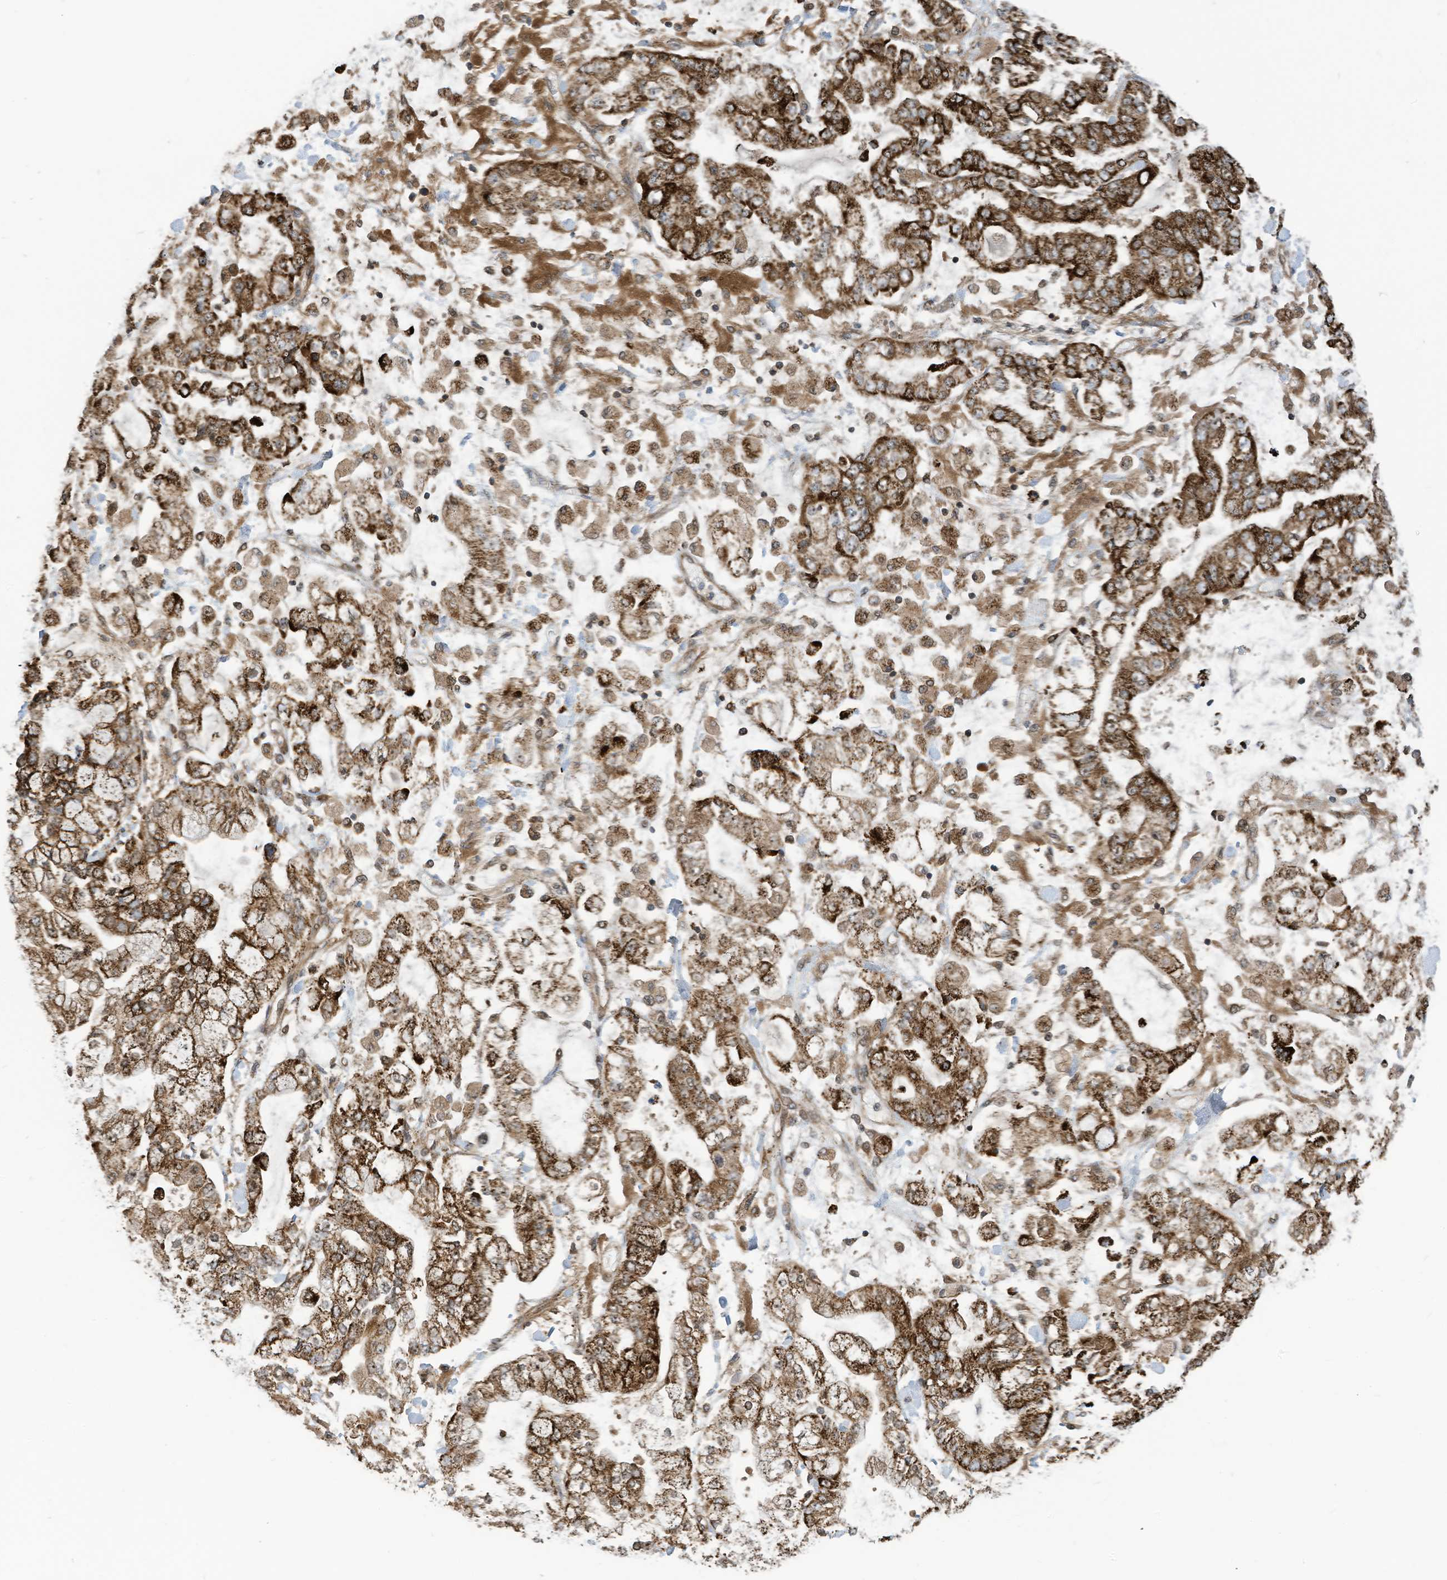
{"staining": {"intensity": "strong", "quantity": ">75%", "location": "cytoplasmic/membranous"}, "tissue": "stomach cancer", "cell_type": "Tumor cells", "image_type": "cancer", "snomed": [{"axis": "morphology", "description": "Normal tissue, NOS"}, {"axis": "morphology", "description": "Adenocarcinoma, NOS"}, {"axis": "topography", "description": "Stomach, upper"}, {"axis": "topography", "description": "Stomach"}], "caption": "The immunohistochemical stain shows strong cytoplasmic/membranous positivity in tumor cells of stomach cancer (adenocarcinoma) tissue. (brown staining indicates protein expression, while blue staining denotes nuclei).", "gene": "COX10", "patient": {"sex": "male", "age": 76}}